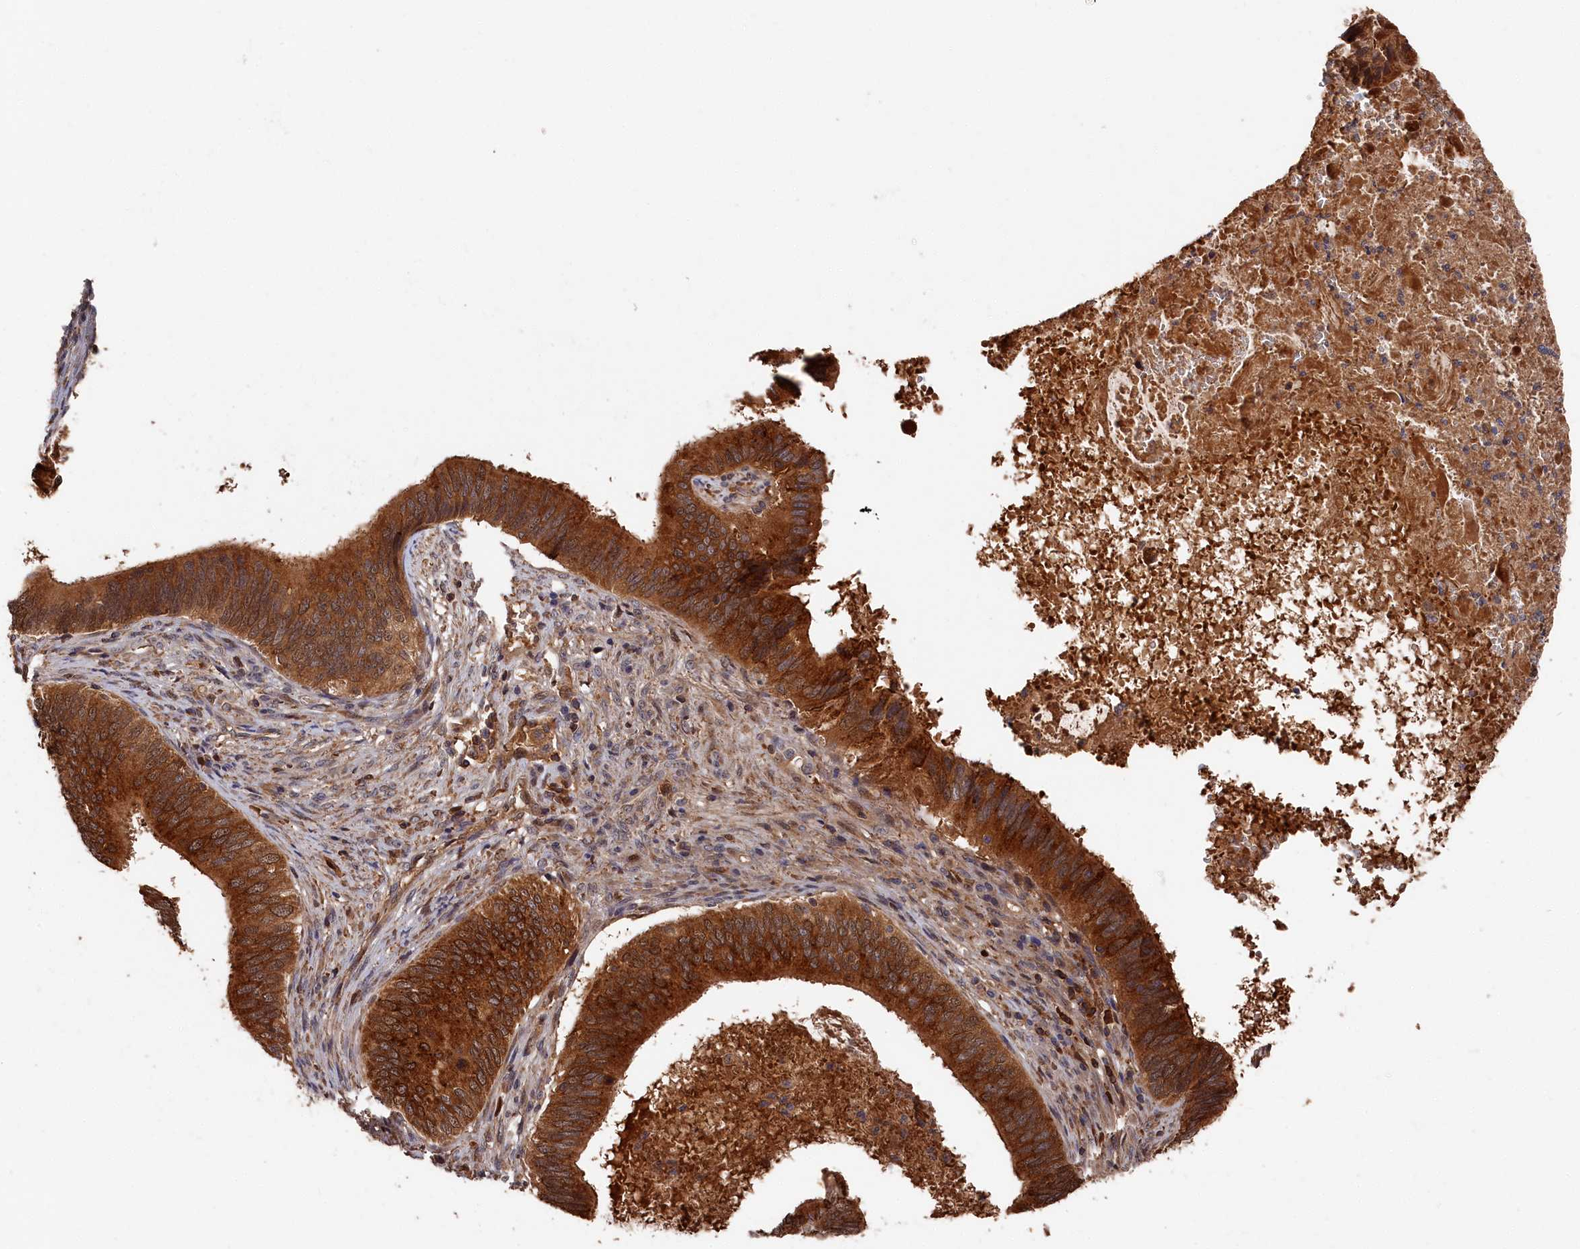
{"staining": {"intensity": "strong", "quantity": ">75%", "location": "cytoplasmic/membranous,nuclear"}, "tissue": "cervical cancer", "cell_type": "Tumor cells", "image_type": "cancer", "snomed": [{"axis": "morphology", "description": "Adenocarcinoma, NOS"}, {"axis": "topography", "description": "Cervix"}], "caption": "Immunohistochemistry image of neoplastic tissue: human adenocarcinoma (cervical) stained using IHC demonstrates high levels of strong protein expression localized specifically in the cytoplasmic/membranous and nuclear of tumor cells, appearing as a cytoplasmic/membranous and nuclear brown color.", "gene": "RMI2", "patient": {"sex": "female", "age": 42}}